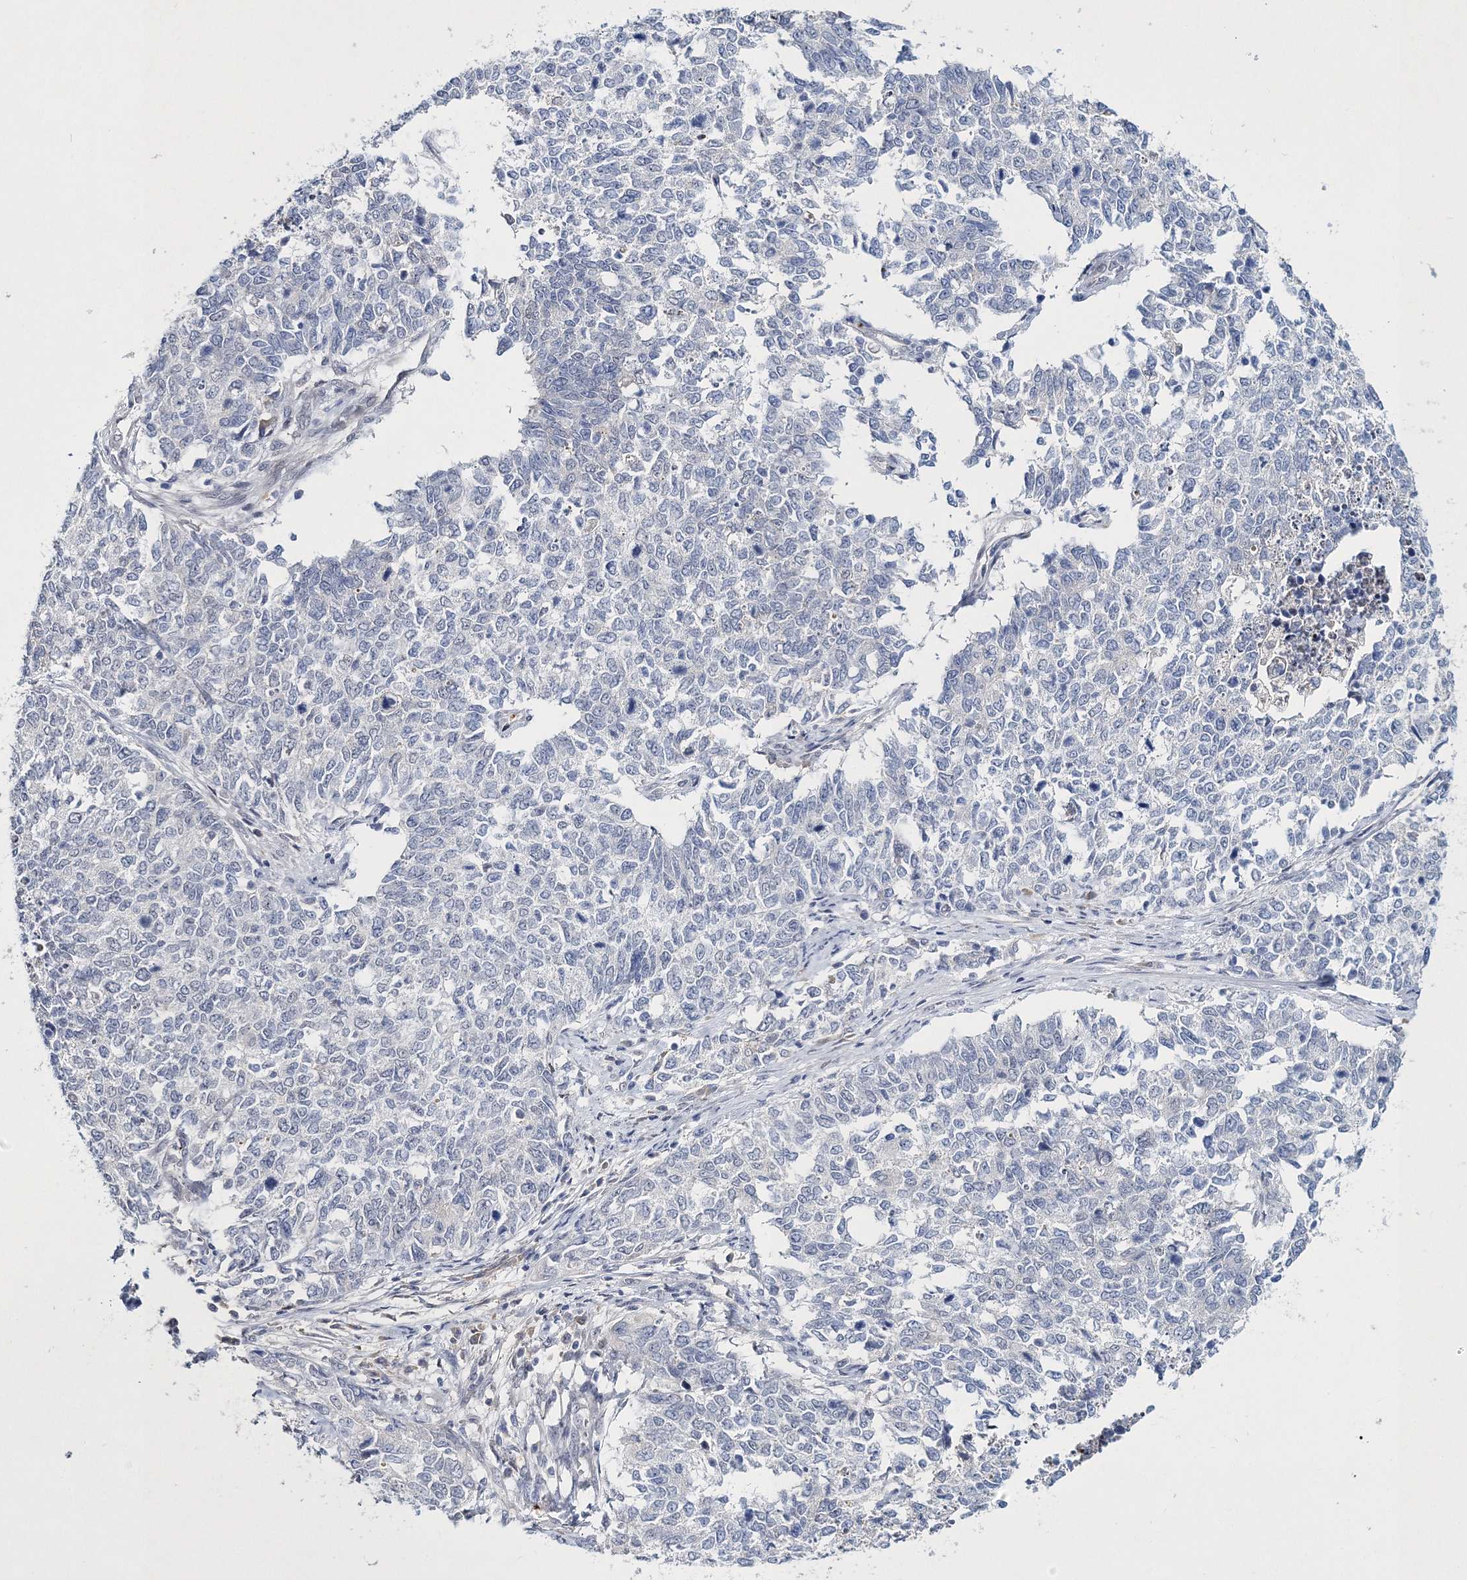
{"staining": {"intensity": "negative", "quantity": "none", "location": "none"}, "tissue": "cervical cancer", "cell_type": "Tumor cells", "image_type": "cancer", "snomed": [{"axis": "morphology", "description": "Squamous cell carcinoma, NOS"}, {"axis": "topography", "description": "Cervix"}], "caption": "Immunohistochemistry (IHC) of squamous cell carcinoma (cervical) exhibits no staining in tumor cells.", "gene": "MYOZ2", "patient": {"sex": "female", "age": 63}}